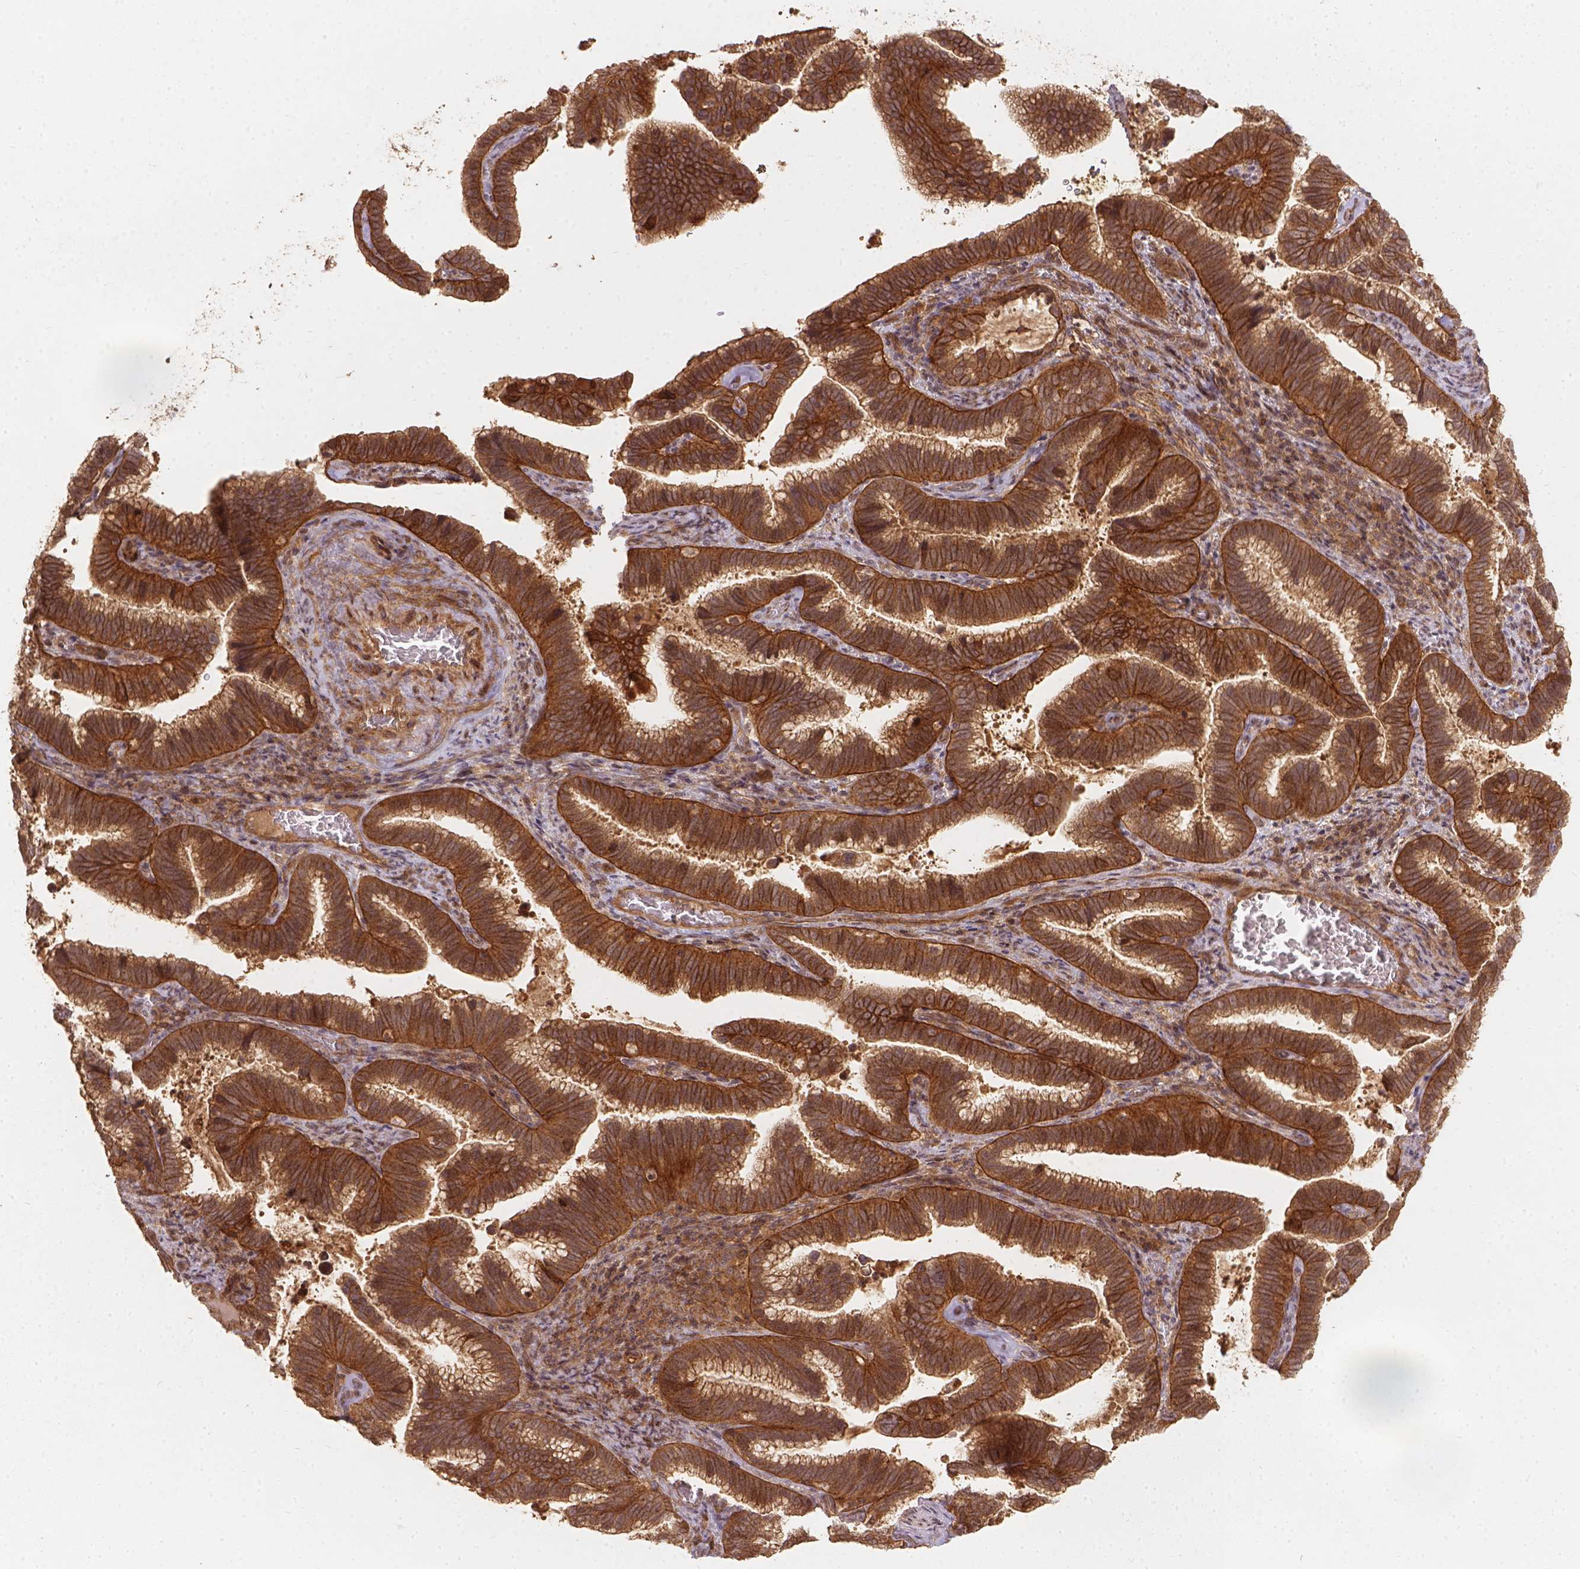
{"staining": {"intensity": "strong", "quantity": ">75%", "location": "cytoplasmic/membranous"}, "tissue": "cervical cancer", "cell_type": "Tumor cells", "image_type": "cancer", "snomed": [{"axis": "morphology", "description": "Adenocarcinoma, NOS"}, {"axis": "topography", "description": "Cervix"}], "caption": "Protein staining reveals strong cytoplasmic/membranous staining in about >75% of tumor cells in adenocarcinoma (cervical).", "gene": "XPR1", "patient": {"sex": "female", "age": 61}}